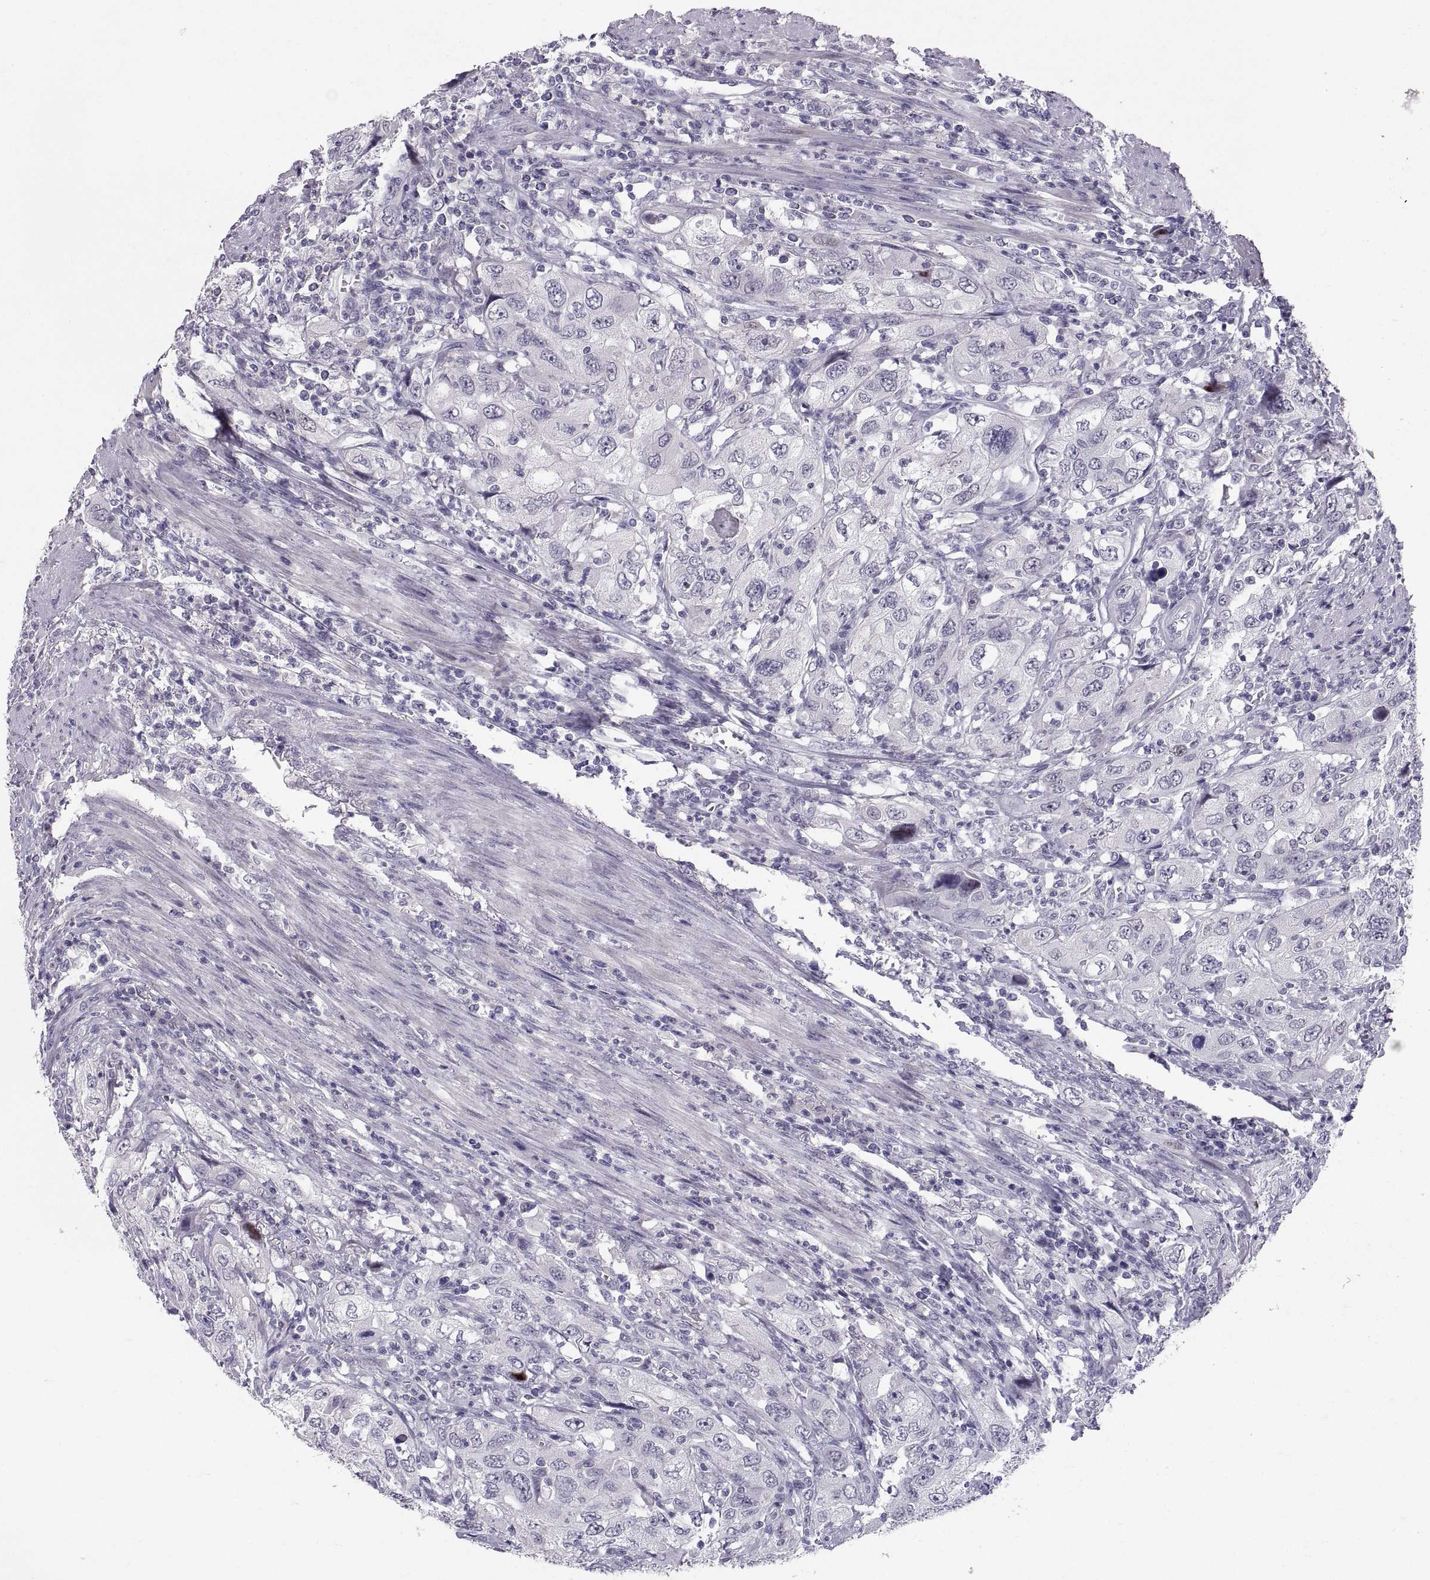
{"staining": {"intensity": "negative", "quantity": "none", "location": "none"}, "tissue": "urothelial cancer", "cell_type": "Tumor cells", "image_type": "cancer", "snomed": [{"axis": "morphology", "description": "Urothelial carcinoma, High grade"}, {"axis": "topography", "description": "Urinary bladder"}], "caption": "Immunohistochemistry of human urothelial cancer displays no positivity in tumor cells.", "gene": "PTN", "patient": {"sex": "male", "age": 76}}